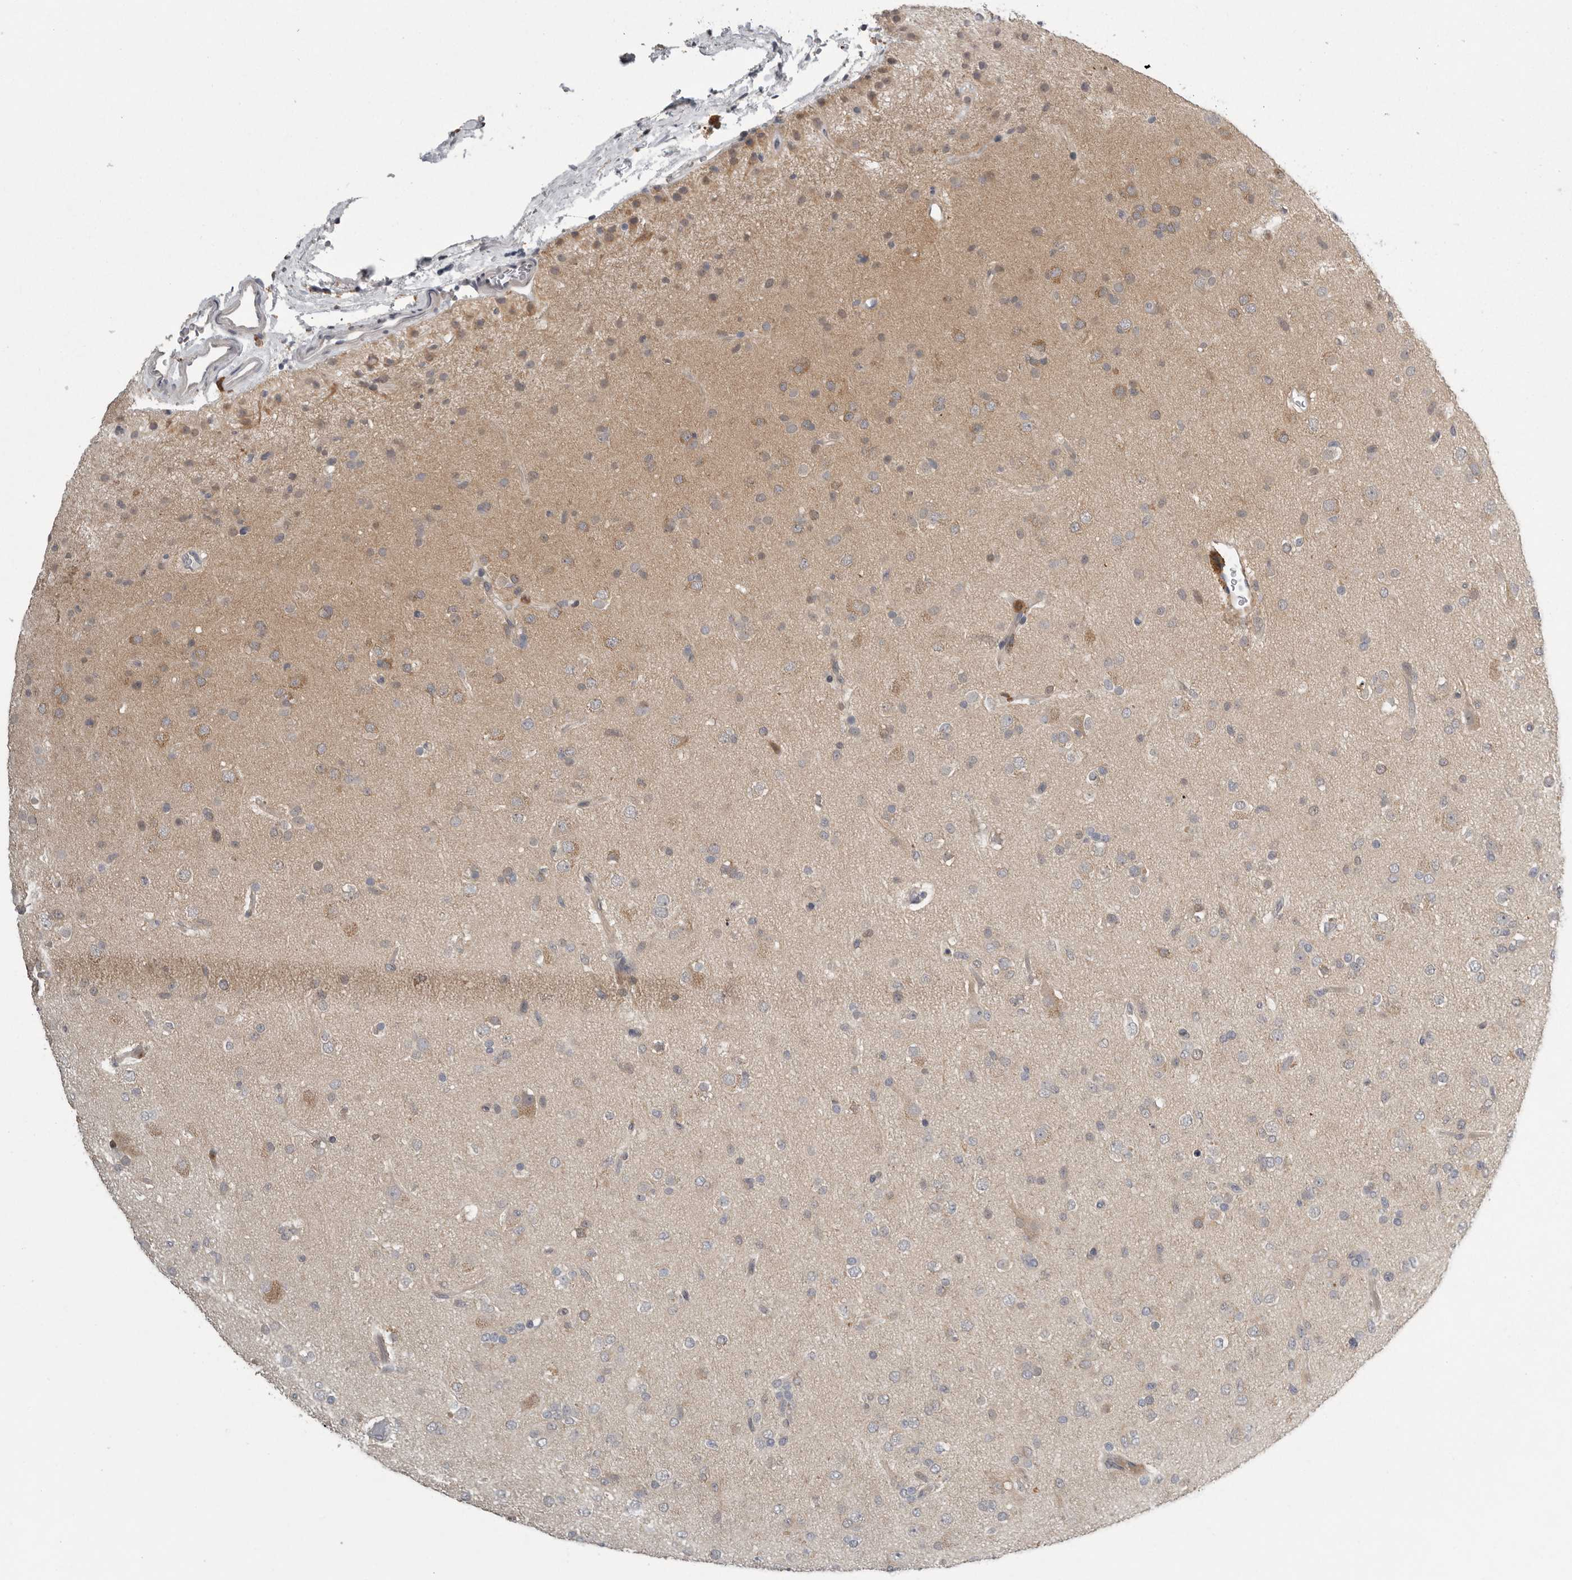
{"staining": {"intensity": "moderate", "quantity": "<25%", "location": "cytoplasmic/membranous"}, "tissue": "glioma", "cell_type": "Tumor cells", "image_type": "cancer", "snomed": [{"axis": "morphology", "description": "Glioma, malignant, Low grade"}, {"axis": "topography", "description": "Brain"}], "caption": "Immunohistochemical staining of human malignant glioma (low-grade) displays moderate cytoplasmic/membranous protein expression in approximately <25% of tumor cells.", "gene": "RALGPS2", "patient": {"sex": "male", "age": 65}}